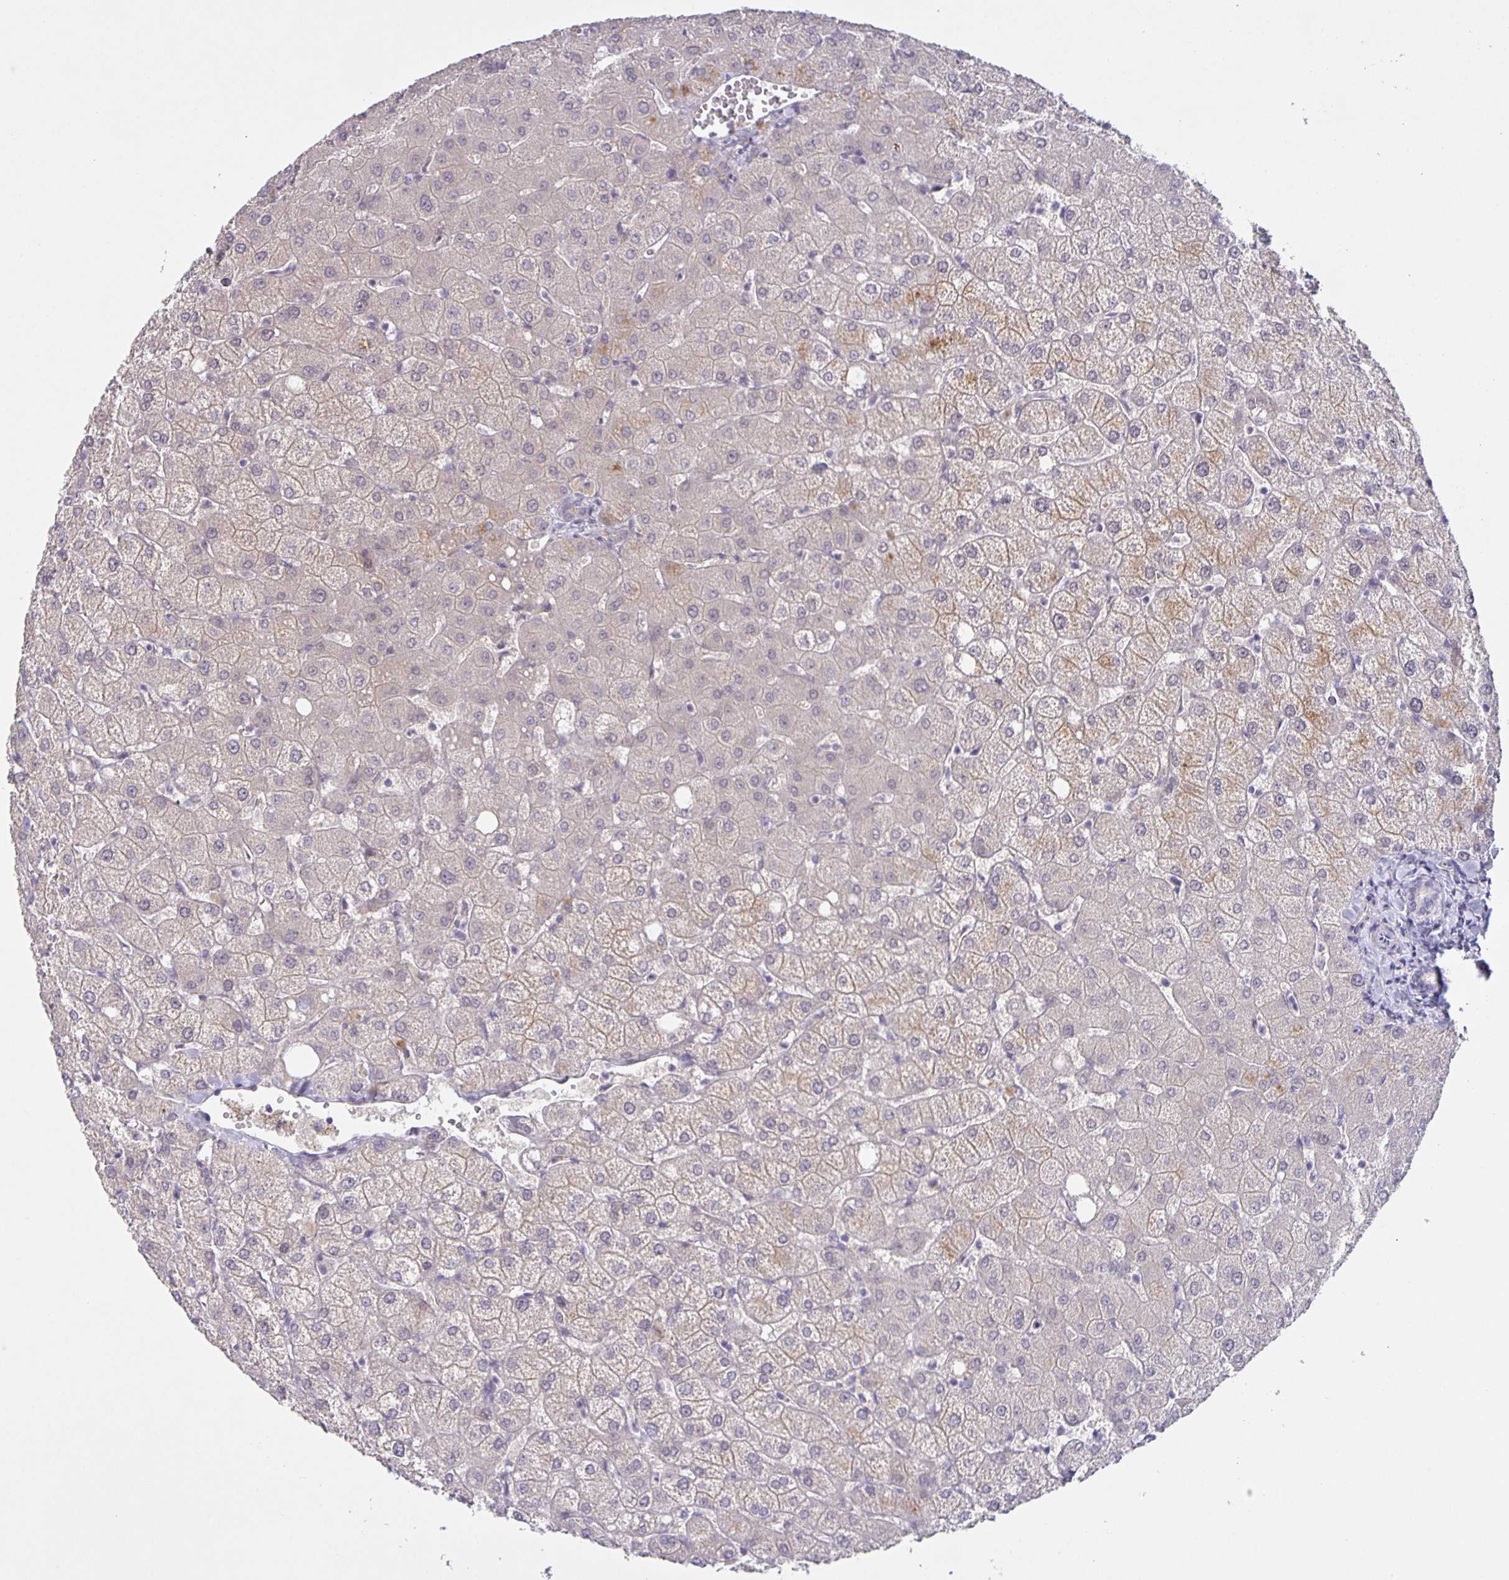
{"staining": {"intensity": "negative", "quantity": "none", "location": "none"}, "tissue": "liver", "cell_type": "Cholangiocytes", "image_type": "normal", "snomed": [{"axis": "morphology", "description": "Normal tissue, NOS"}, {"axis": "topography", "description": "Liver"}], "caption": "The IHC image has no significant expression in cholangiocytes of liver.", "gene": "SRCIN1", "patient": {"sex": "female", "age": 54}}